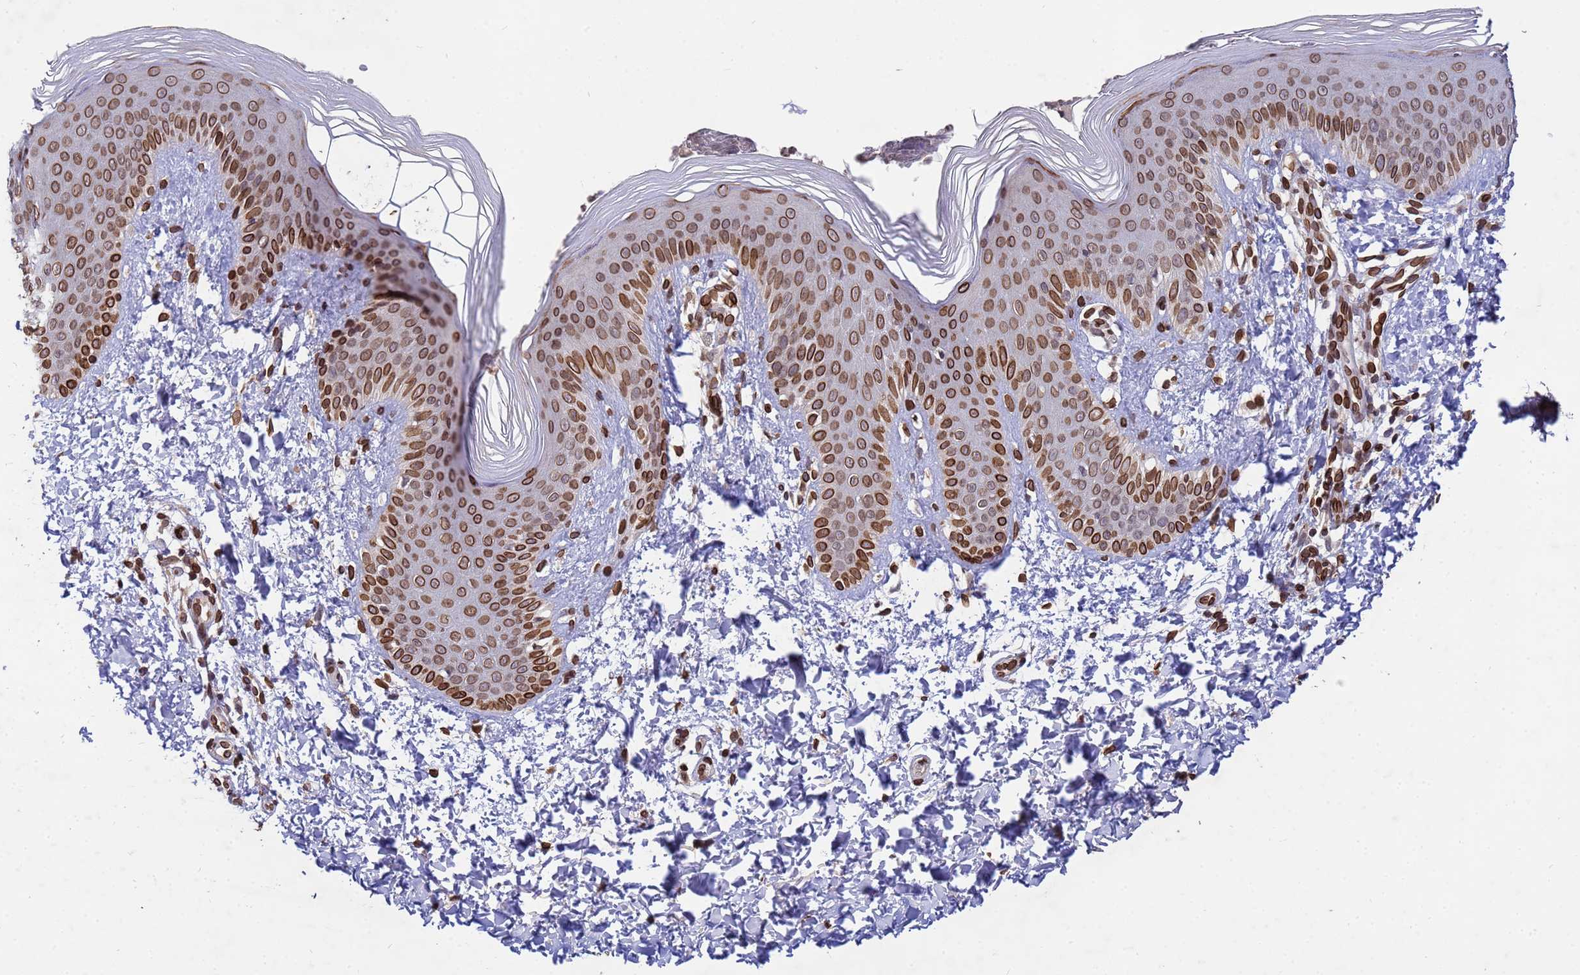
{"staining": {"intensity": "strong", "quantity": ">75%", "location": "cytoplasmic/membranous,nuclear"}, "tissue": "skin", "cell_type": "Epidermal cells", "image_type": "normal", "snomed": [{"axis": "morphology", "description": "Normal tissue, NOS"}, {"axis": "morphology", "description": "Inflammation, NOS"}, {"axis": "topography", "description": "Soft tissue"}, {"axis": "topography", "description": "Anal"}], "caption": "Human skin stained with a brown dye reveals strong cytoplasmic/membranous,nuclear positive positivity in approximately >75% of epidermal cells.", "gene": "GPR135", "patient": {"sex": "female", "age": 15}}